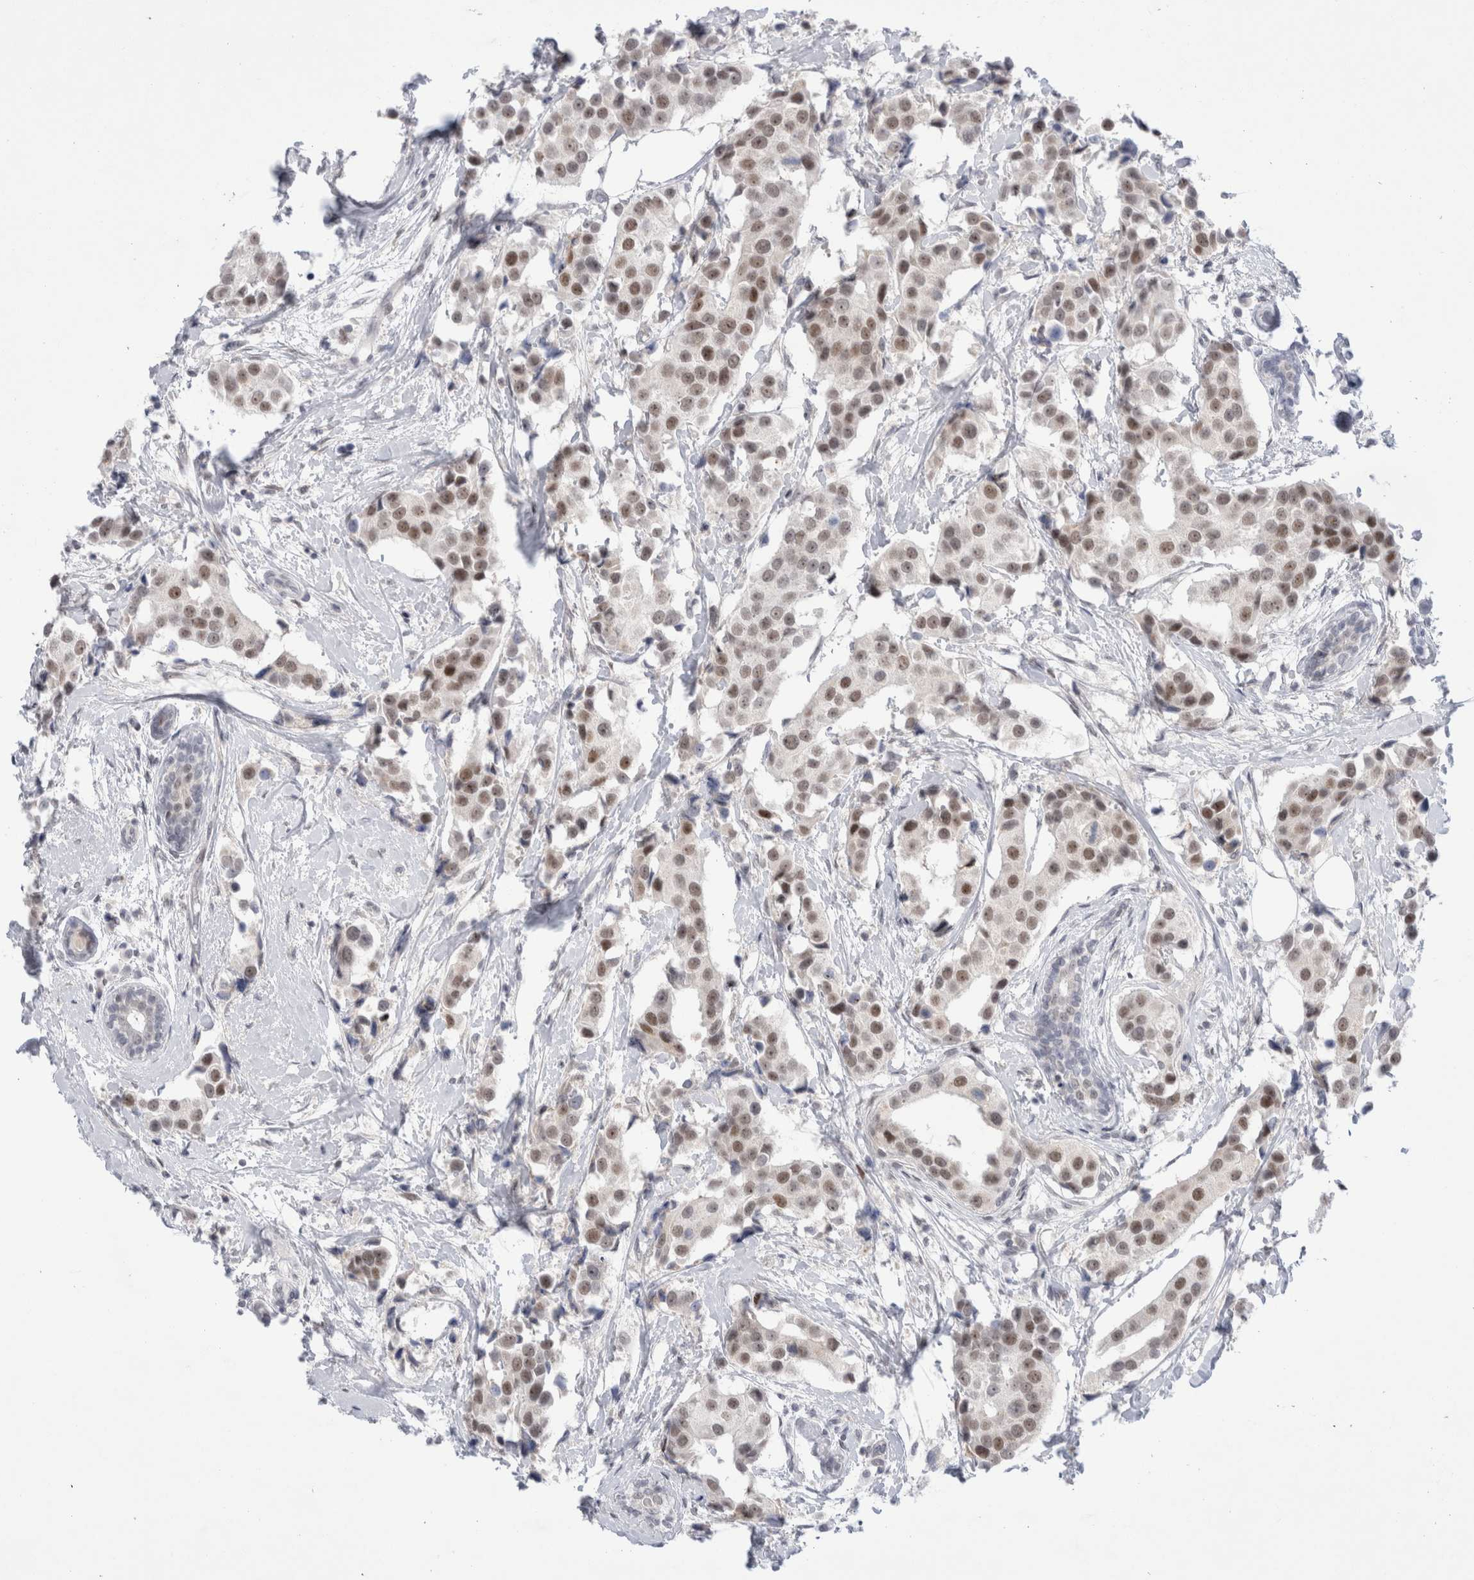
{"staining": {"intensity": "moderate", "quantity": ">75%", "location": "nuclear"}, "tissue": "breast cancer", "cell_type": "Tumor cells", "image_type": "cancer", "snomed": [{"axis": "morphology", "description": "Normal tissue, NOS"}, {"axis": "morphology", "description": "Duct carcinoma"}, {"axis": "topography", "description": "Breast"}], "caption": "The histopathology image shows immunohistochemical staining of breast cancer. There is moderate nuclear expression is appreciated in about >75% of tumor cells.", "gene": "CERS5", "patient": {"sex": "female", "age": 39}}